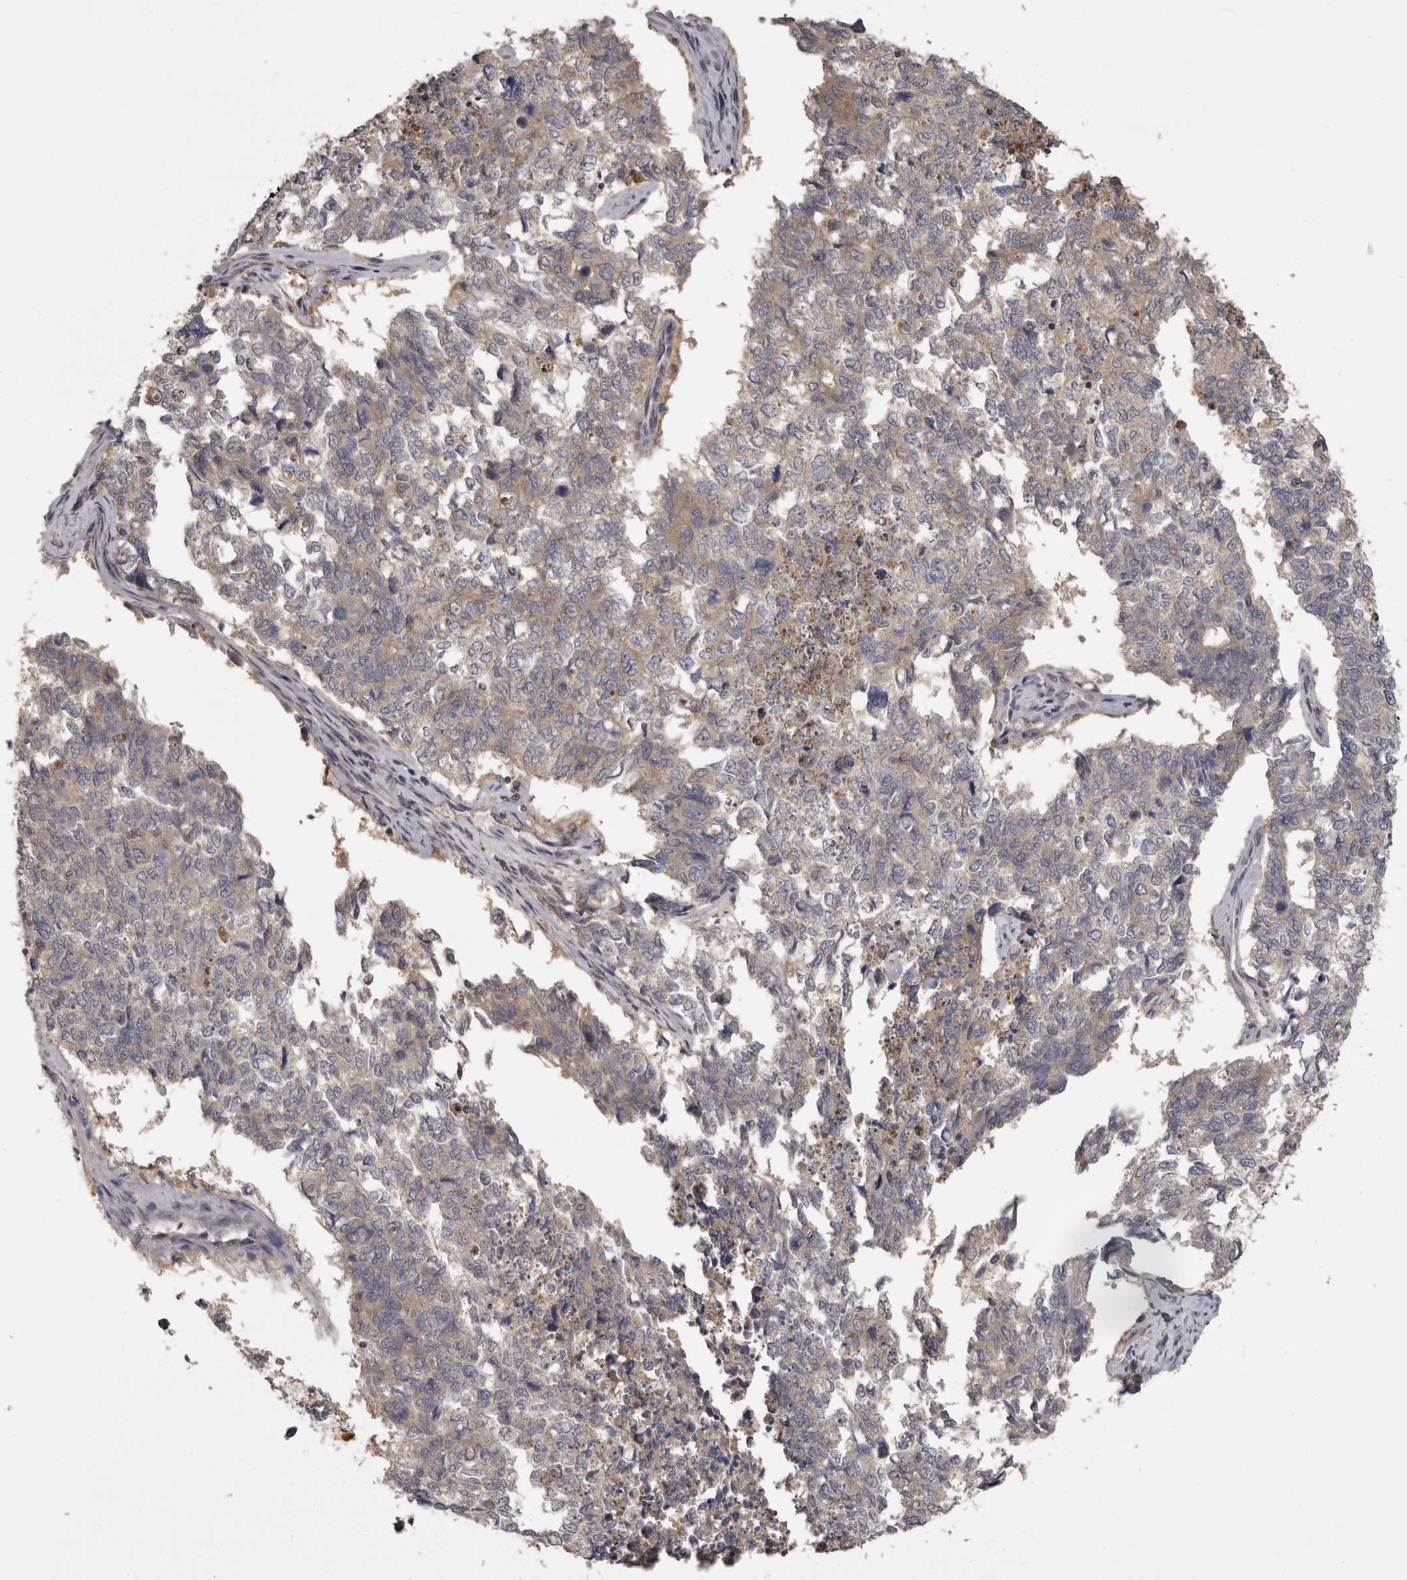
{"staining": {"intensity": "weak", "quantity": ">75%", "location": "cytoplasmic/membranous"}, "tissue": "cervical cancer", "cell_type": "Tumor cells", "image_type": "cancer", "snomed": [{"axis": "morphology", "description": "Squamous cell carcinoma, NOS"}, {"axis": "topography", "description": "Cervix"}], "caption": "High-power microscopy captured an immunohistochemistry (IHC) image of cervical cancer (squamous cell carcinoma), revealing weak cytoplasmic/membranous expression in approximately >75% of tumor cells. The staining was performed using DAB (3,3'-diaminobenzidine), with brown indicating positive protein expression. Nuclei are stained blue with hematoxylin.", "gene": "MDH1", "patient": {"sex": "female", "age": 63}}